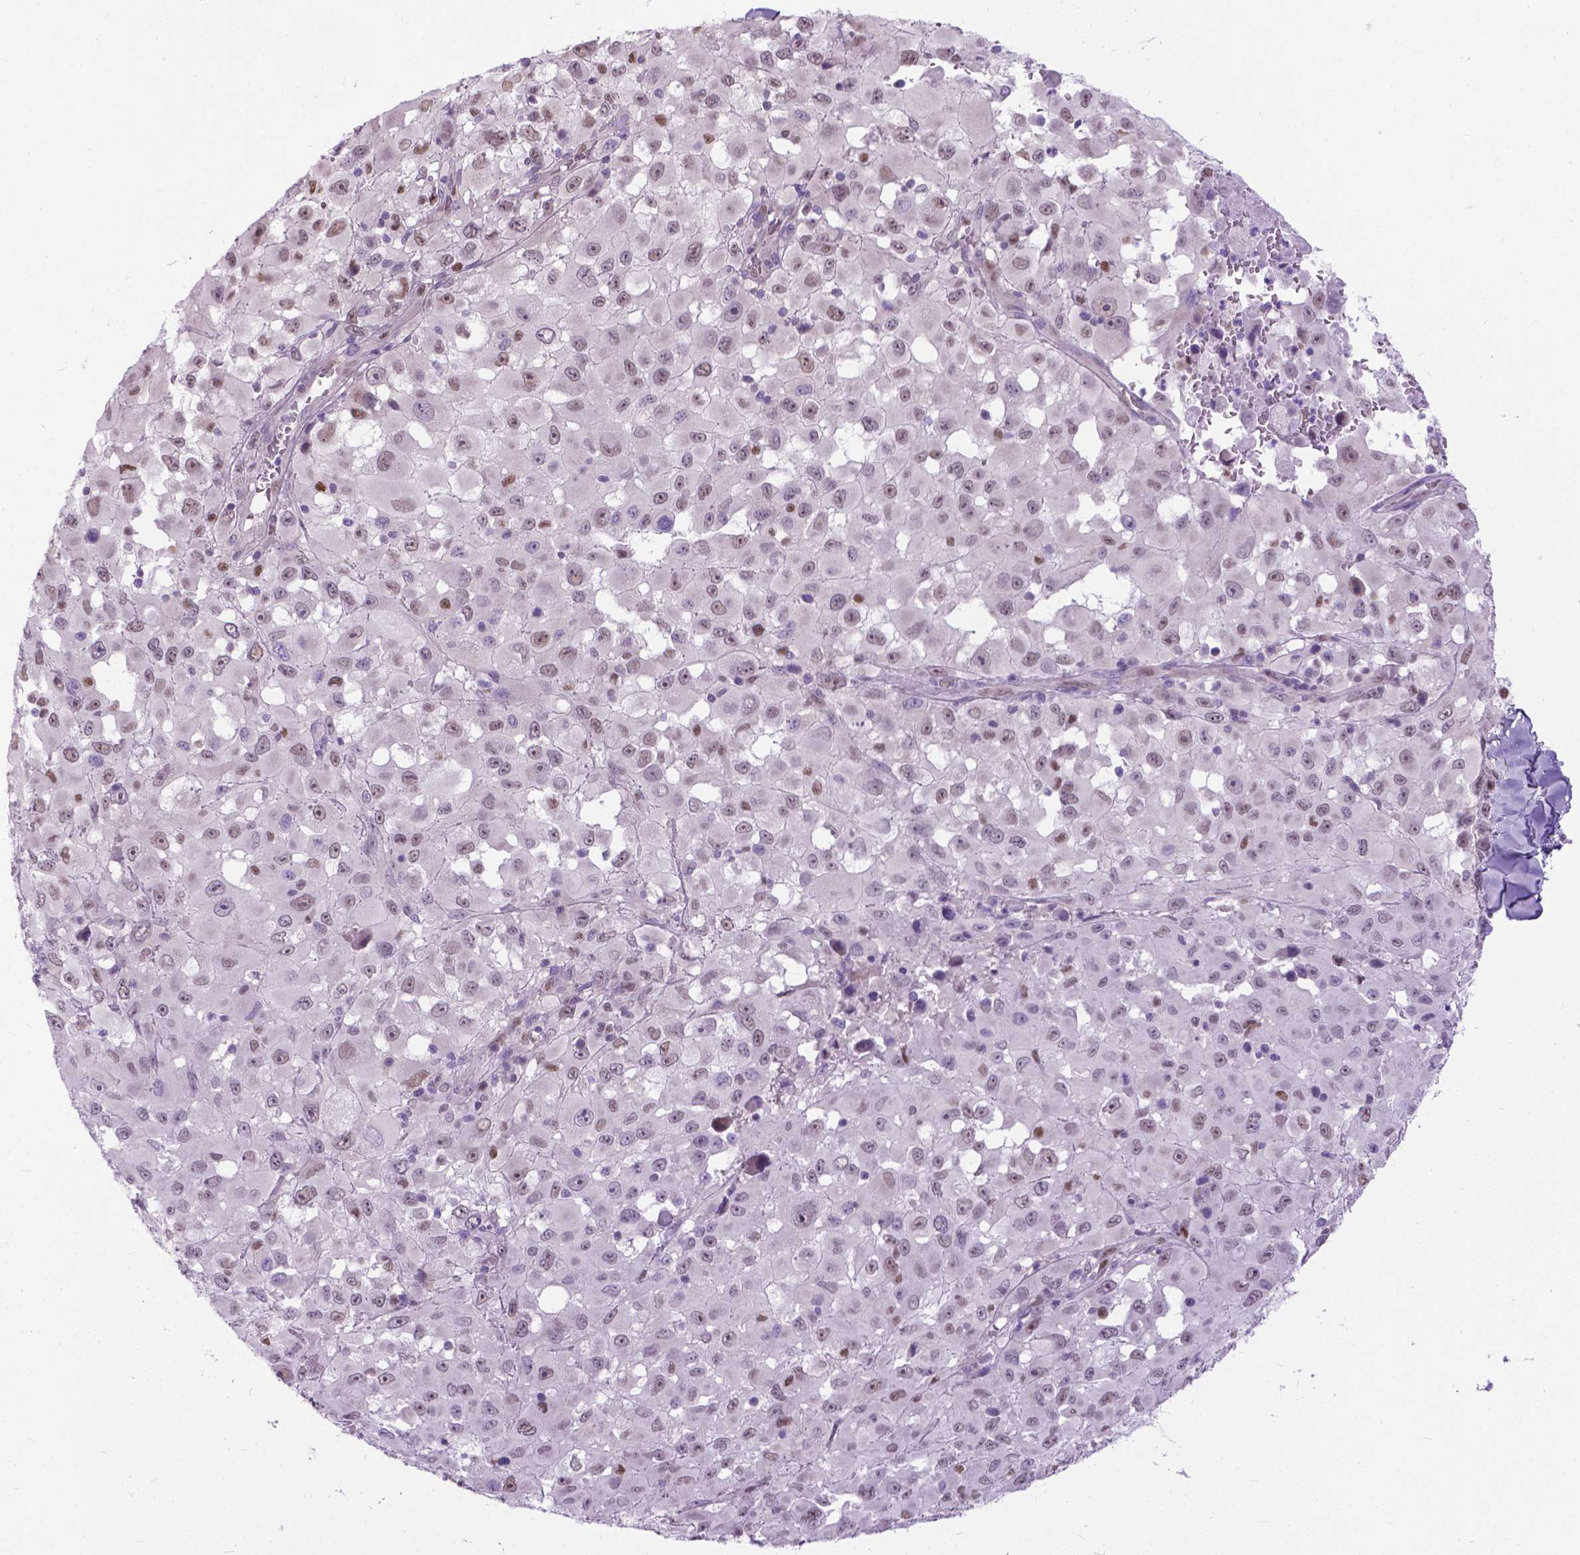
{"staining": {"intensity": "moderate", "quantity": "<25%", "location": "nuclear"}, "tissue": "melanoma", "cell_type": "Tumor cells", "image_type": "cancer", "snomed": [{"axis": "morphology", "description": "Malignant melanoma, Metastatic site"}, {"axis": "topography", "description": "Lymph node"}], "caption": "DAB (3,3'-diaminobenzidine) immunohistochemical staining of human melanoma reveals moderate nuclear protein positivity in about <25% of tumor cells. Using DAB (brown) and hematoxylin (blue) stains, captured at high magnification using brightfield microscopy.", "gene": "APCDD1L", "patient": {"sex": "male", "age": 50}}